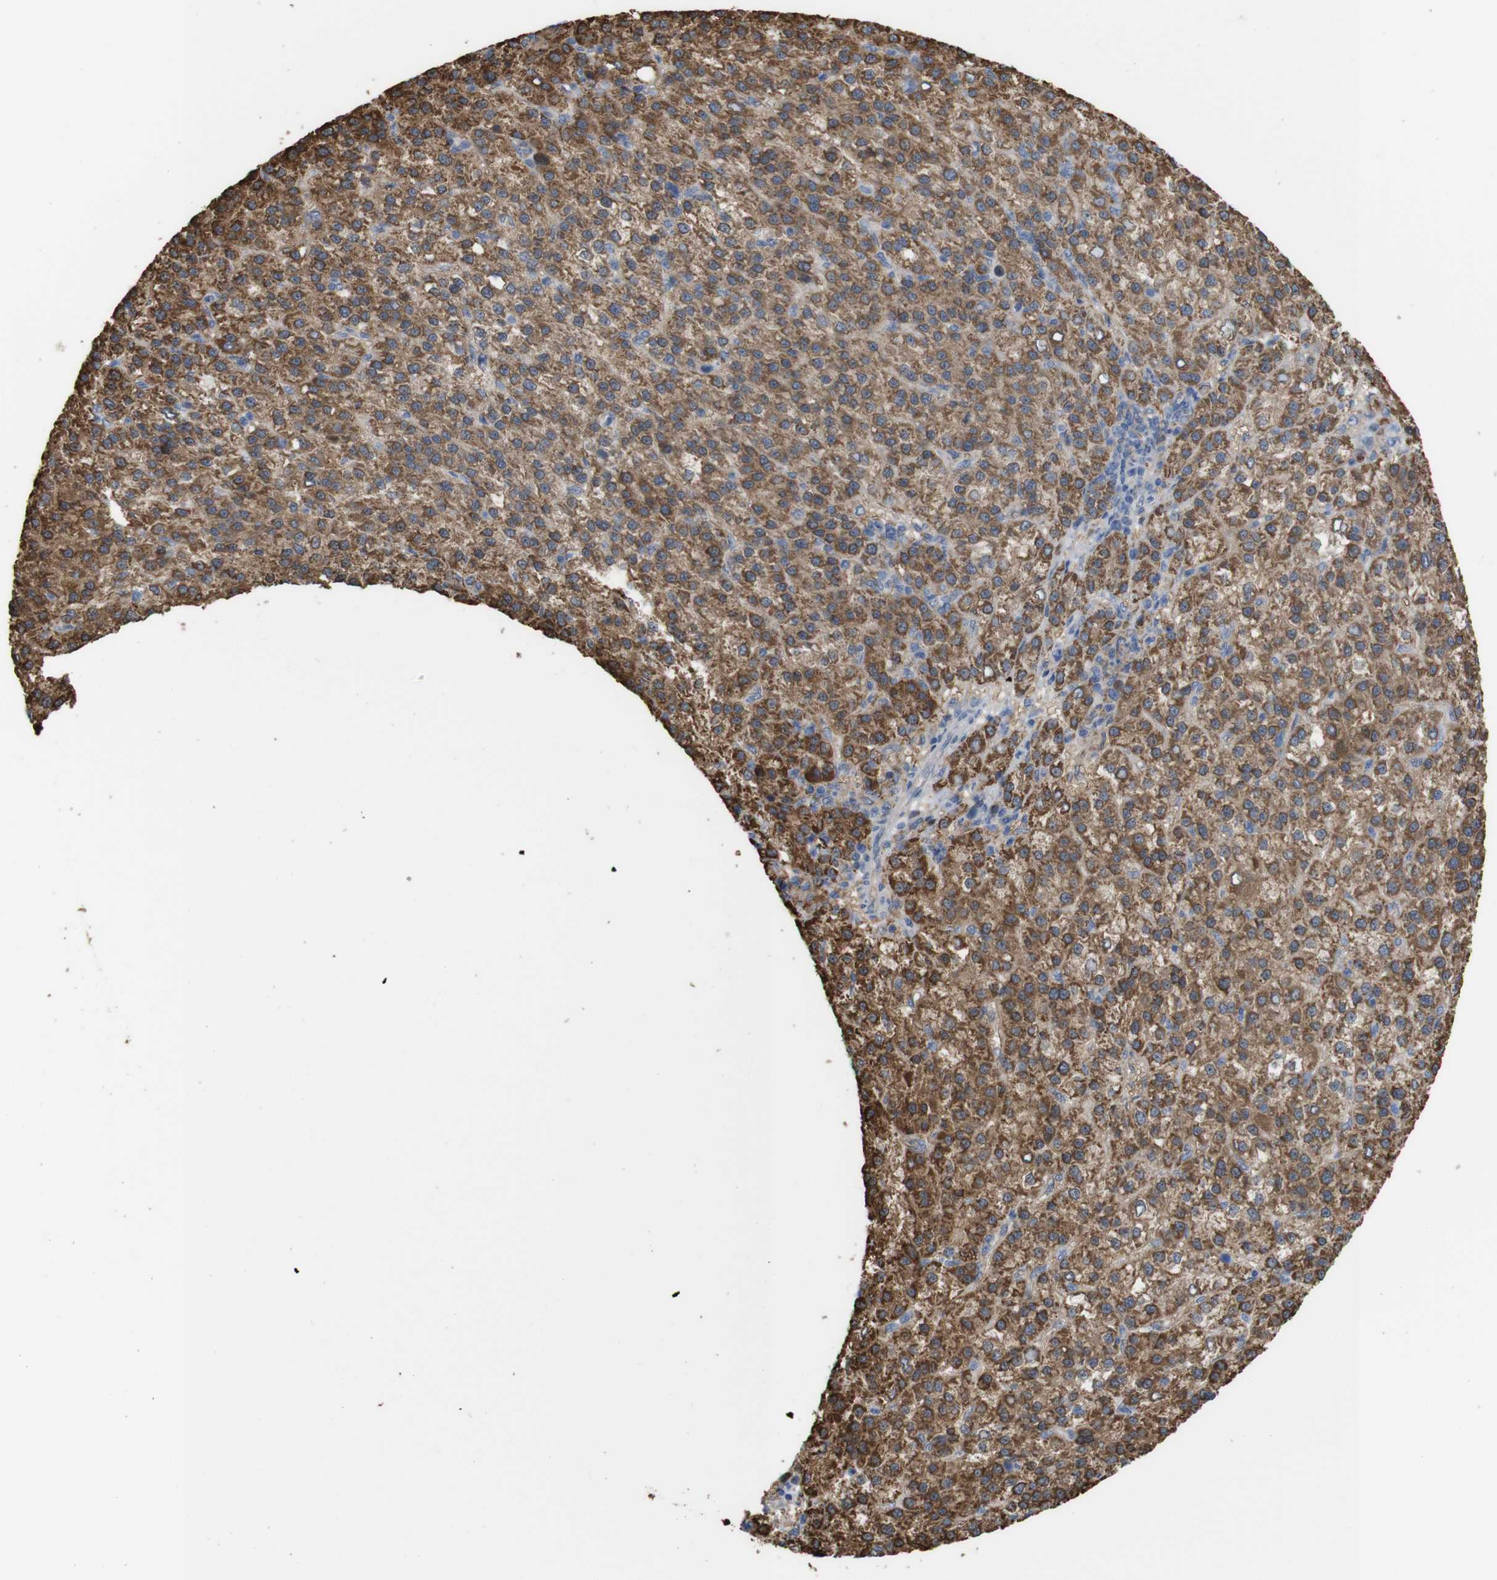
{"staining": {"intensity": "strong", "quantity": "25%-75%", "location": "cytoplasmic/membranous"}, "tissue": "liver cancer", "cell_type": "Tumor cells", "image_type": "cancer", "snomed": [{"axis": "morphology", "description": "Carcinoma, Hepatocellular, NOS"}, {"axis": "topography", "description": "Liver"}], "caption": "The photomicrograph displays staining of liver hepatocellular carcinoma, revealing strong cytoplasmic/membranous protein staining (brown color) within tumor cells.", "gene": "PTPRR", "patient": {"sex": "female", "age": 58}}